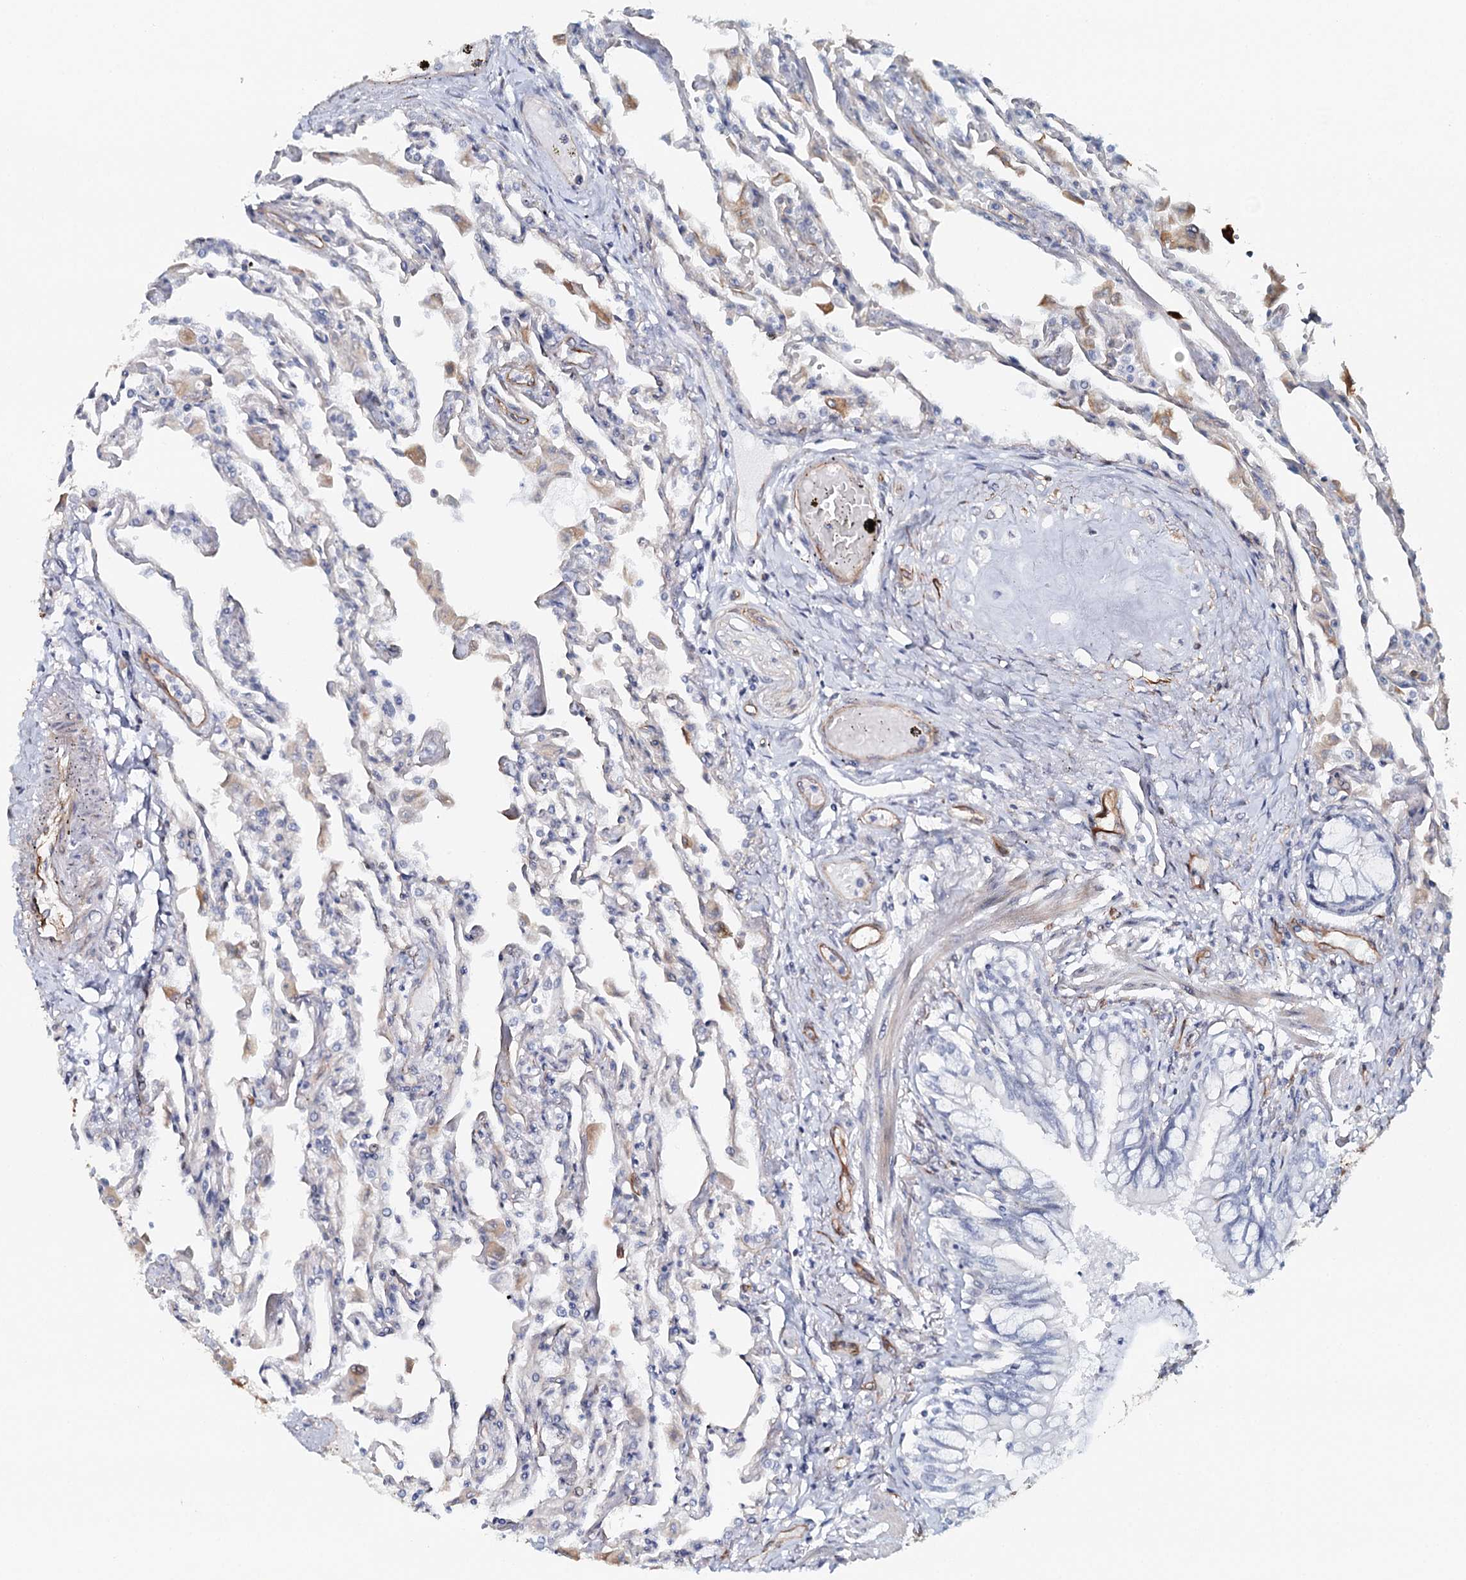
{"staining": {"intensity": "moderate", "quantity": "<25%", "location": "cytoplasmic/membranous"}, "tissue": "lung", "cell_type": "Alveolar cells", "image_type": "normal", "snomed": [{"axis": "morphology", "description": "Normal tissue, NOS"}, {"axis": "topography", "description": "Bronchus"}, {"axis": "topography", "description": "Lung"}], "caption": "A brown stain shows moderate cytoplasmic/membranous positivity of a protein in alveolar cells of unremarkable lung.", "gene": "SYNPO", "patient": {"sex": "female", "age": 49}}